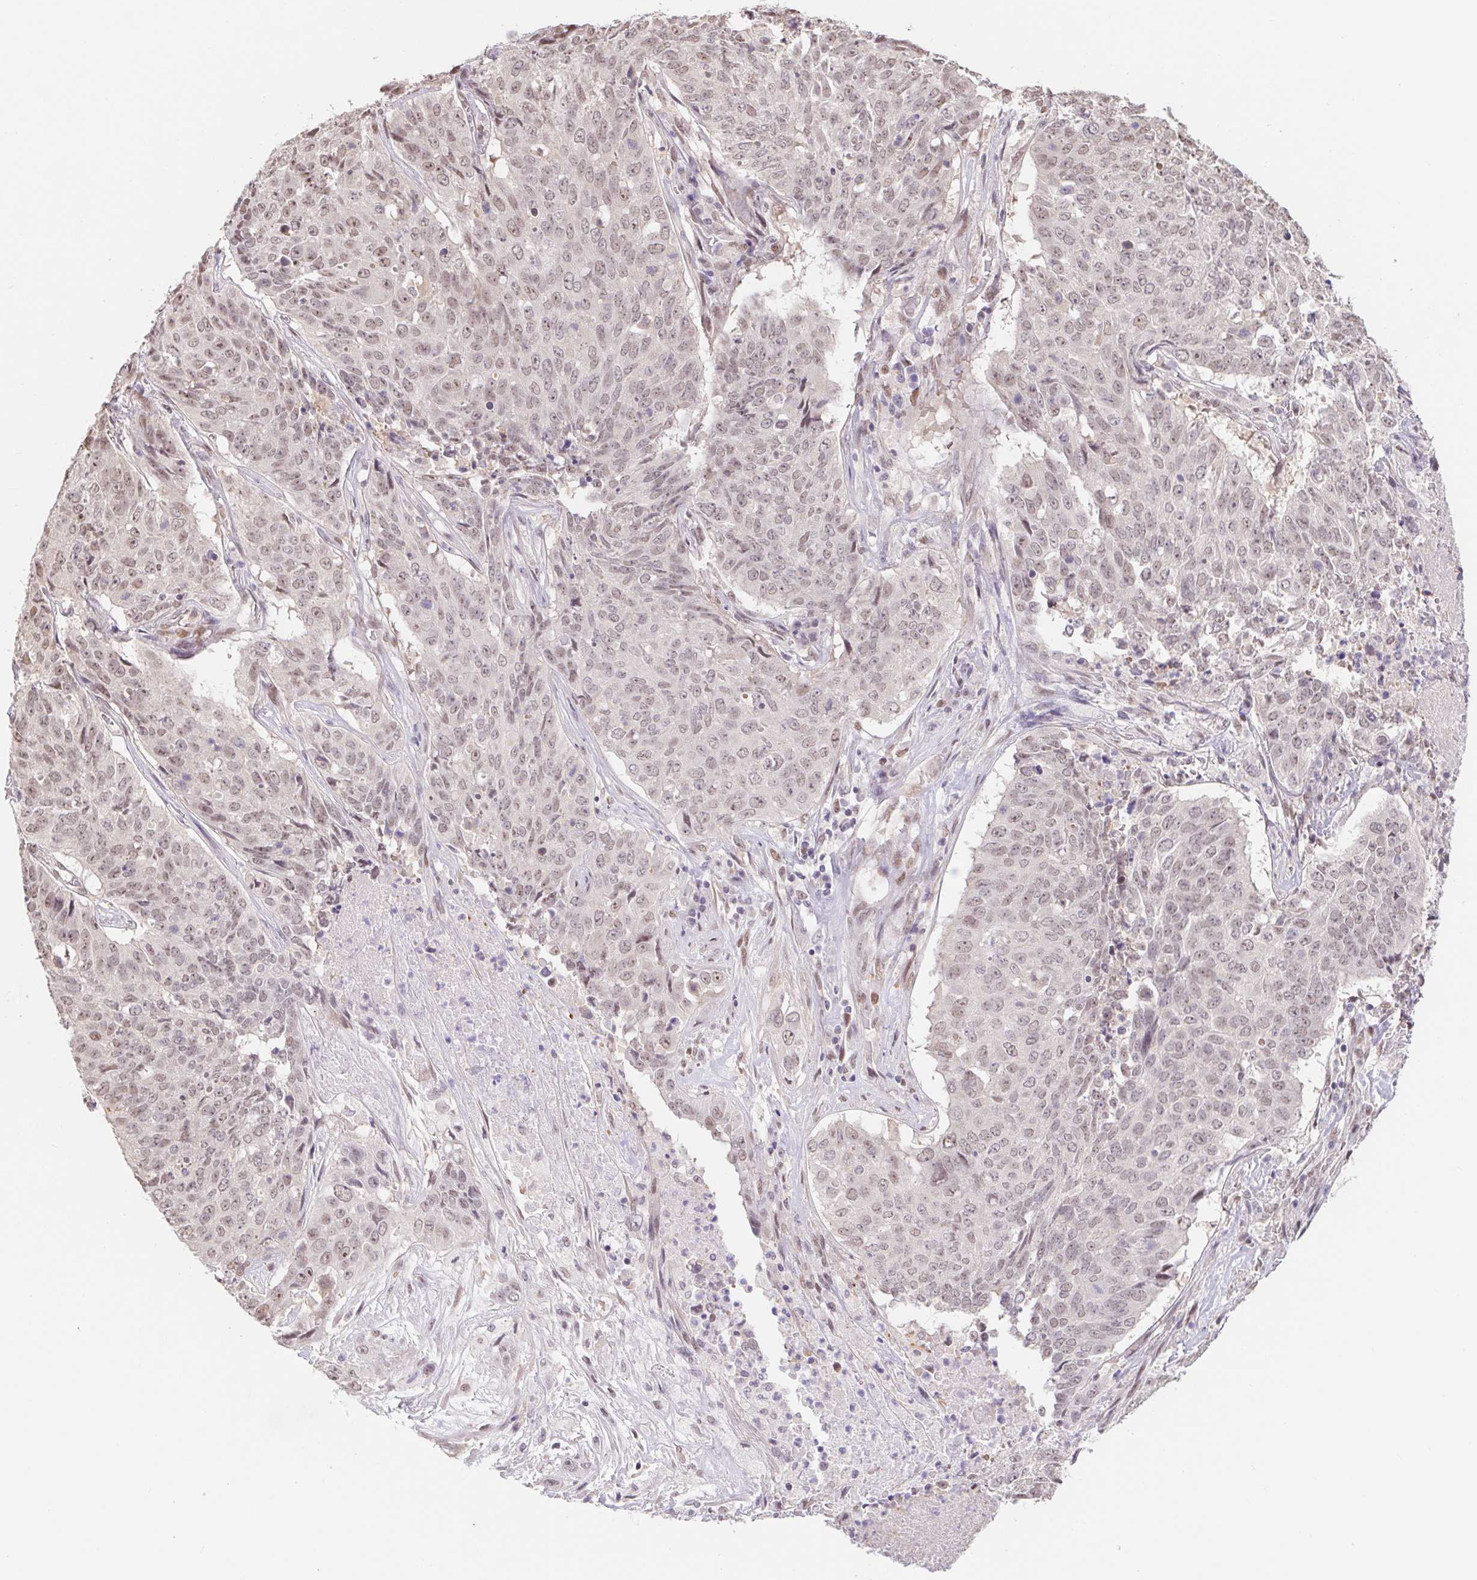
{"staining": {"intensity": "weak", "quantity": "25%-75%", "location": "nuclear"}, "tissue": "lung cancer", "cell_type": "Tumor cells", "image_type": "cancer", "snomed": [{"axis": "morphology", "description": "Normal tissue, NOS"}, {"axis": "morphology", "description": "Squamous cell carcinoma, NOS"}, {"axis": "topography", "description": "Bronchus"}, {"axis": "topography", "description": "Lung"}], "caption": "Lung cancer (squamous cell carcinoma) tissue exhibits weak nuclear staining in approximately 25%-75% of tumor cells", "gene": "CAND1", "patient": {"sex": "male", "age": 64}}